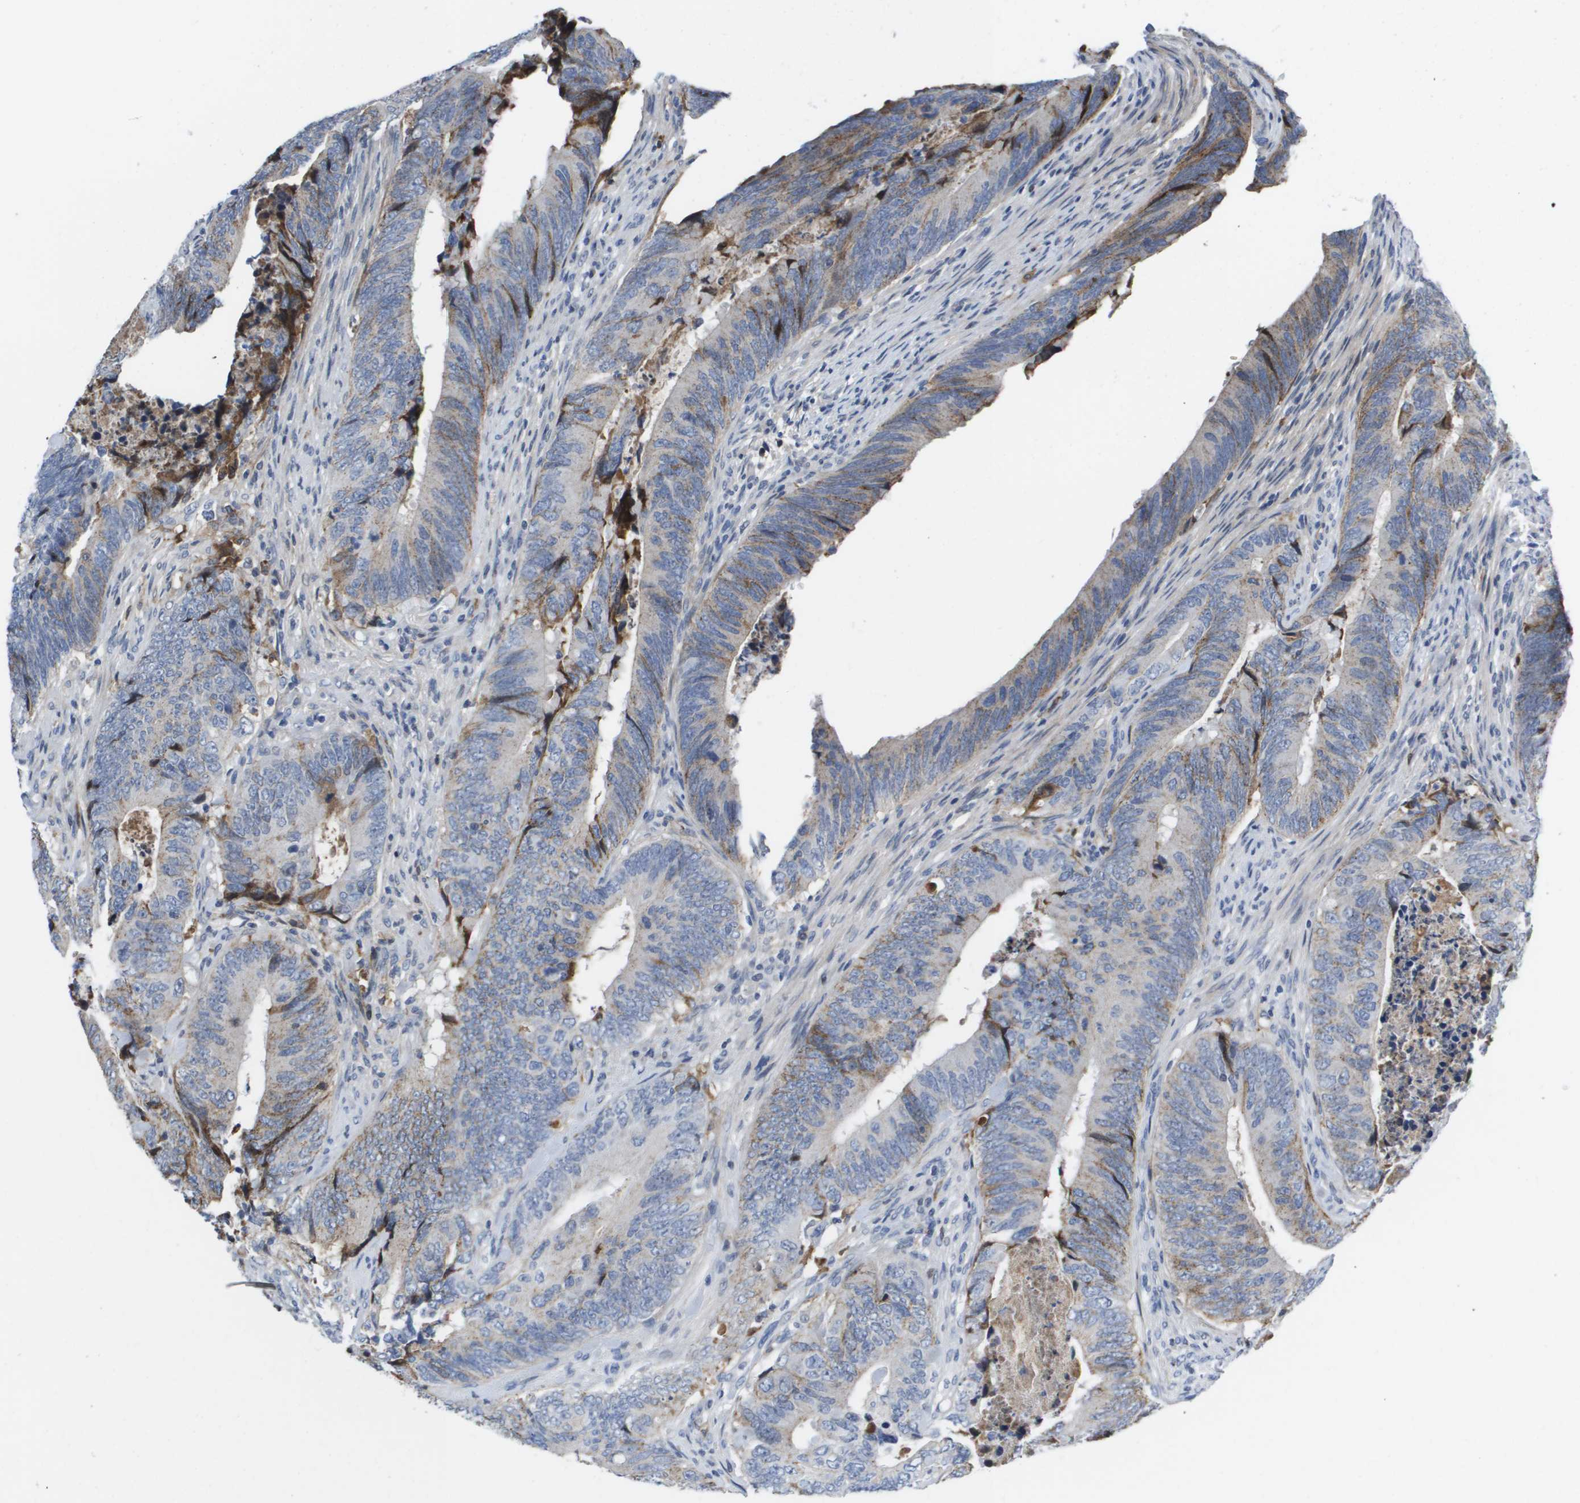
{"staining": {"intensity": "strong", "quantity": "<25%", "location": "cytoplasmic/membranous"}, "tissue": "colorectal cancer", "cell_type": "Tumor cells", "image_type": "cancer", "snomed": [{"axis": "morphology", "description": "Normal tissue, NOS"}, {"axis": "morphology", "description": "Adenocarcinoma, NOS"}, {"axis": "topography", "description": "Colon"}], "caption": "A brown stain labels strong cytoplasmic/membranous expression of a protein in colorectal cancer tumor cells. The staining was performed using DAB to visualize the protein expression in brown, while the nuclei were stained in blue with hematoxylin (Magnification: 20x).", "gene": "SERPINC1", "patient": {"sex": "male", "age": 56}}